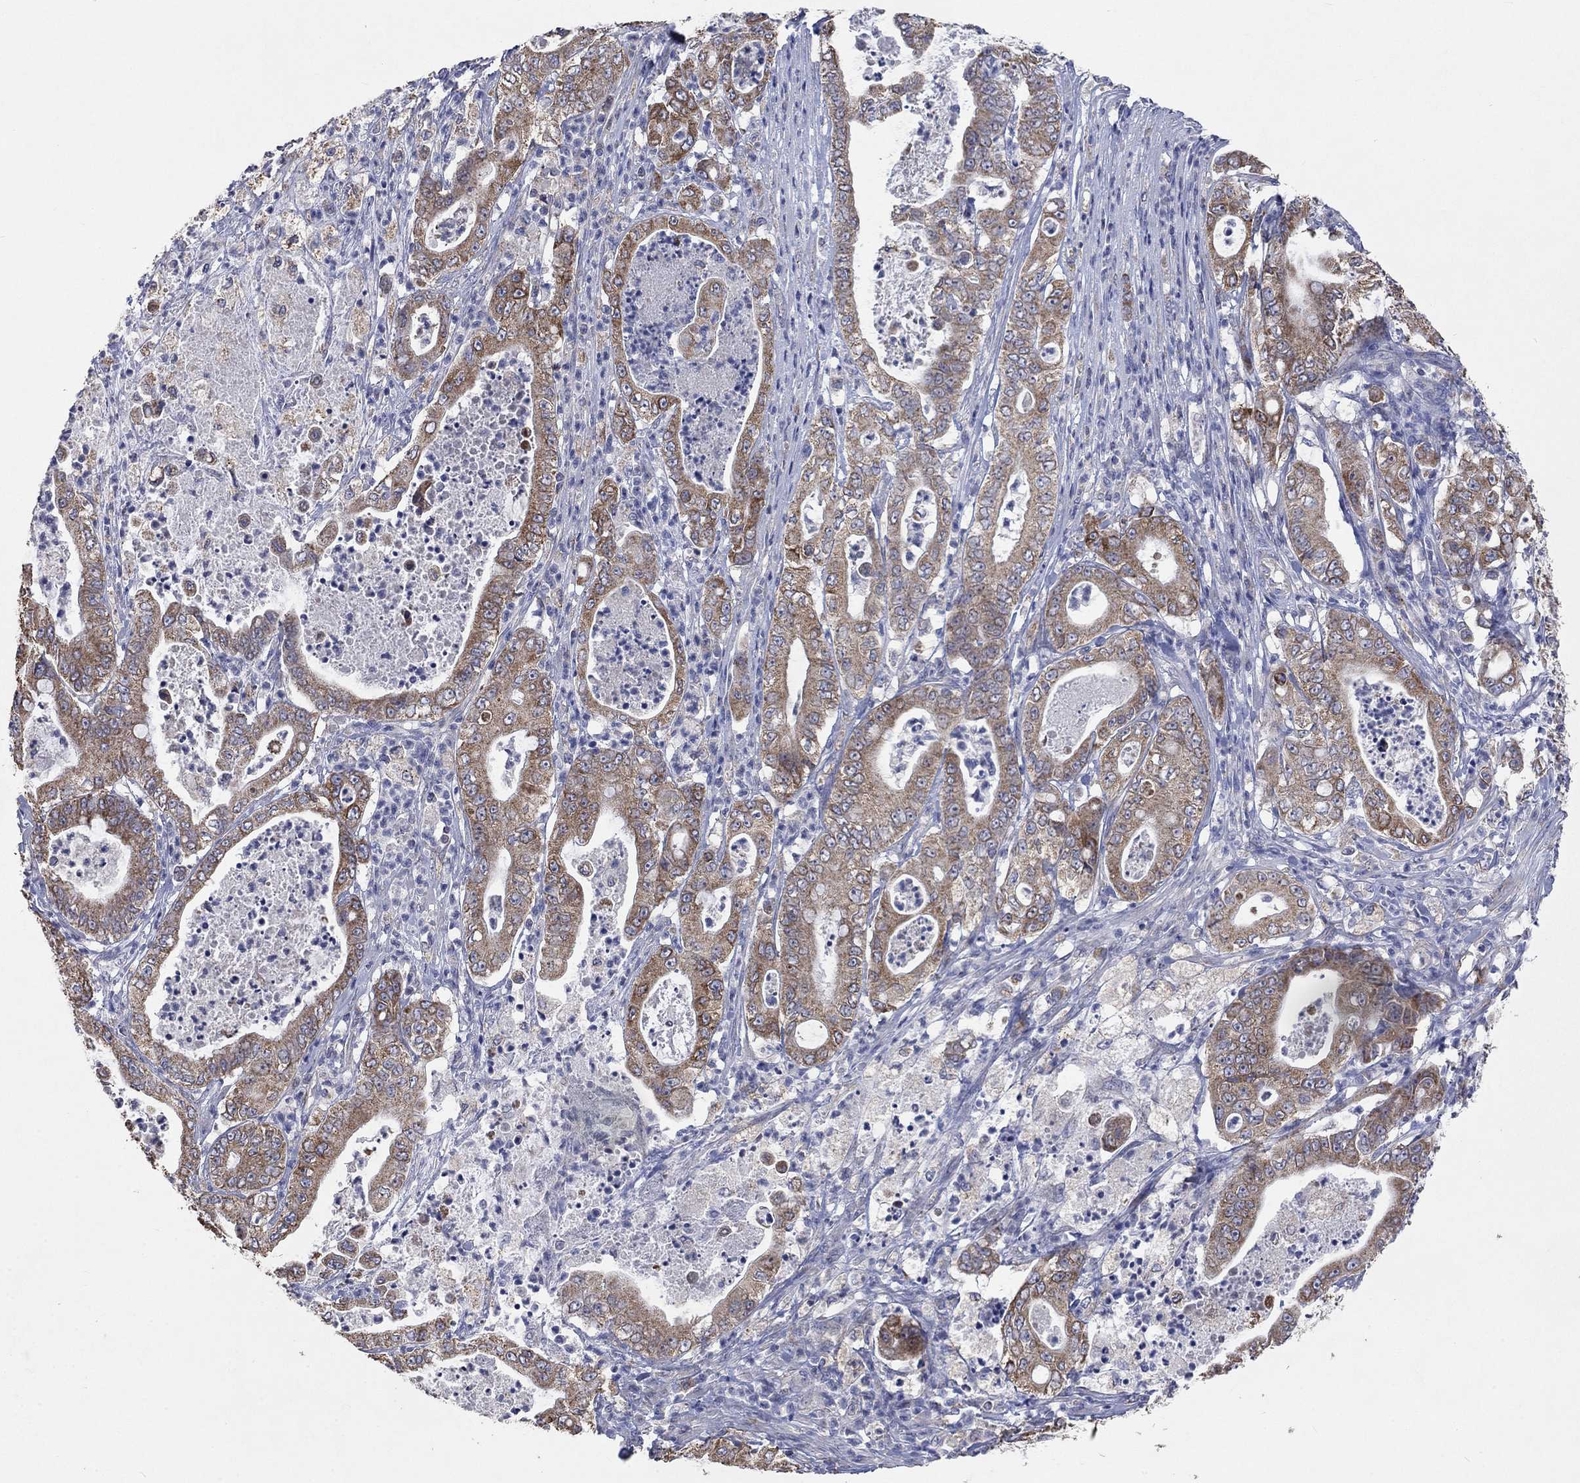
{"staining": {"intensity": "moderate", "quantity": ">75%", "location": "cytoplasmic/membranous"}, "tissue": "pancreatic cancer", "cell_type": "Tumor cells", "image_type": "cancer", "snomed": [{"axis": "morphology", "description": "Adenocarcinoma, NOS"}, {"axis": "topography", "description": "Pancreas"}], "caption": "This is an image of immunohistochemistry staining of adenocarcinoma (pancreatic), which shows moderate expression in the cytoplasmic/membranous of tumor cells.", "gene": "UGT8", "patient": {"sex": "male", "age": 71}}